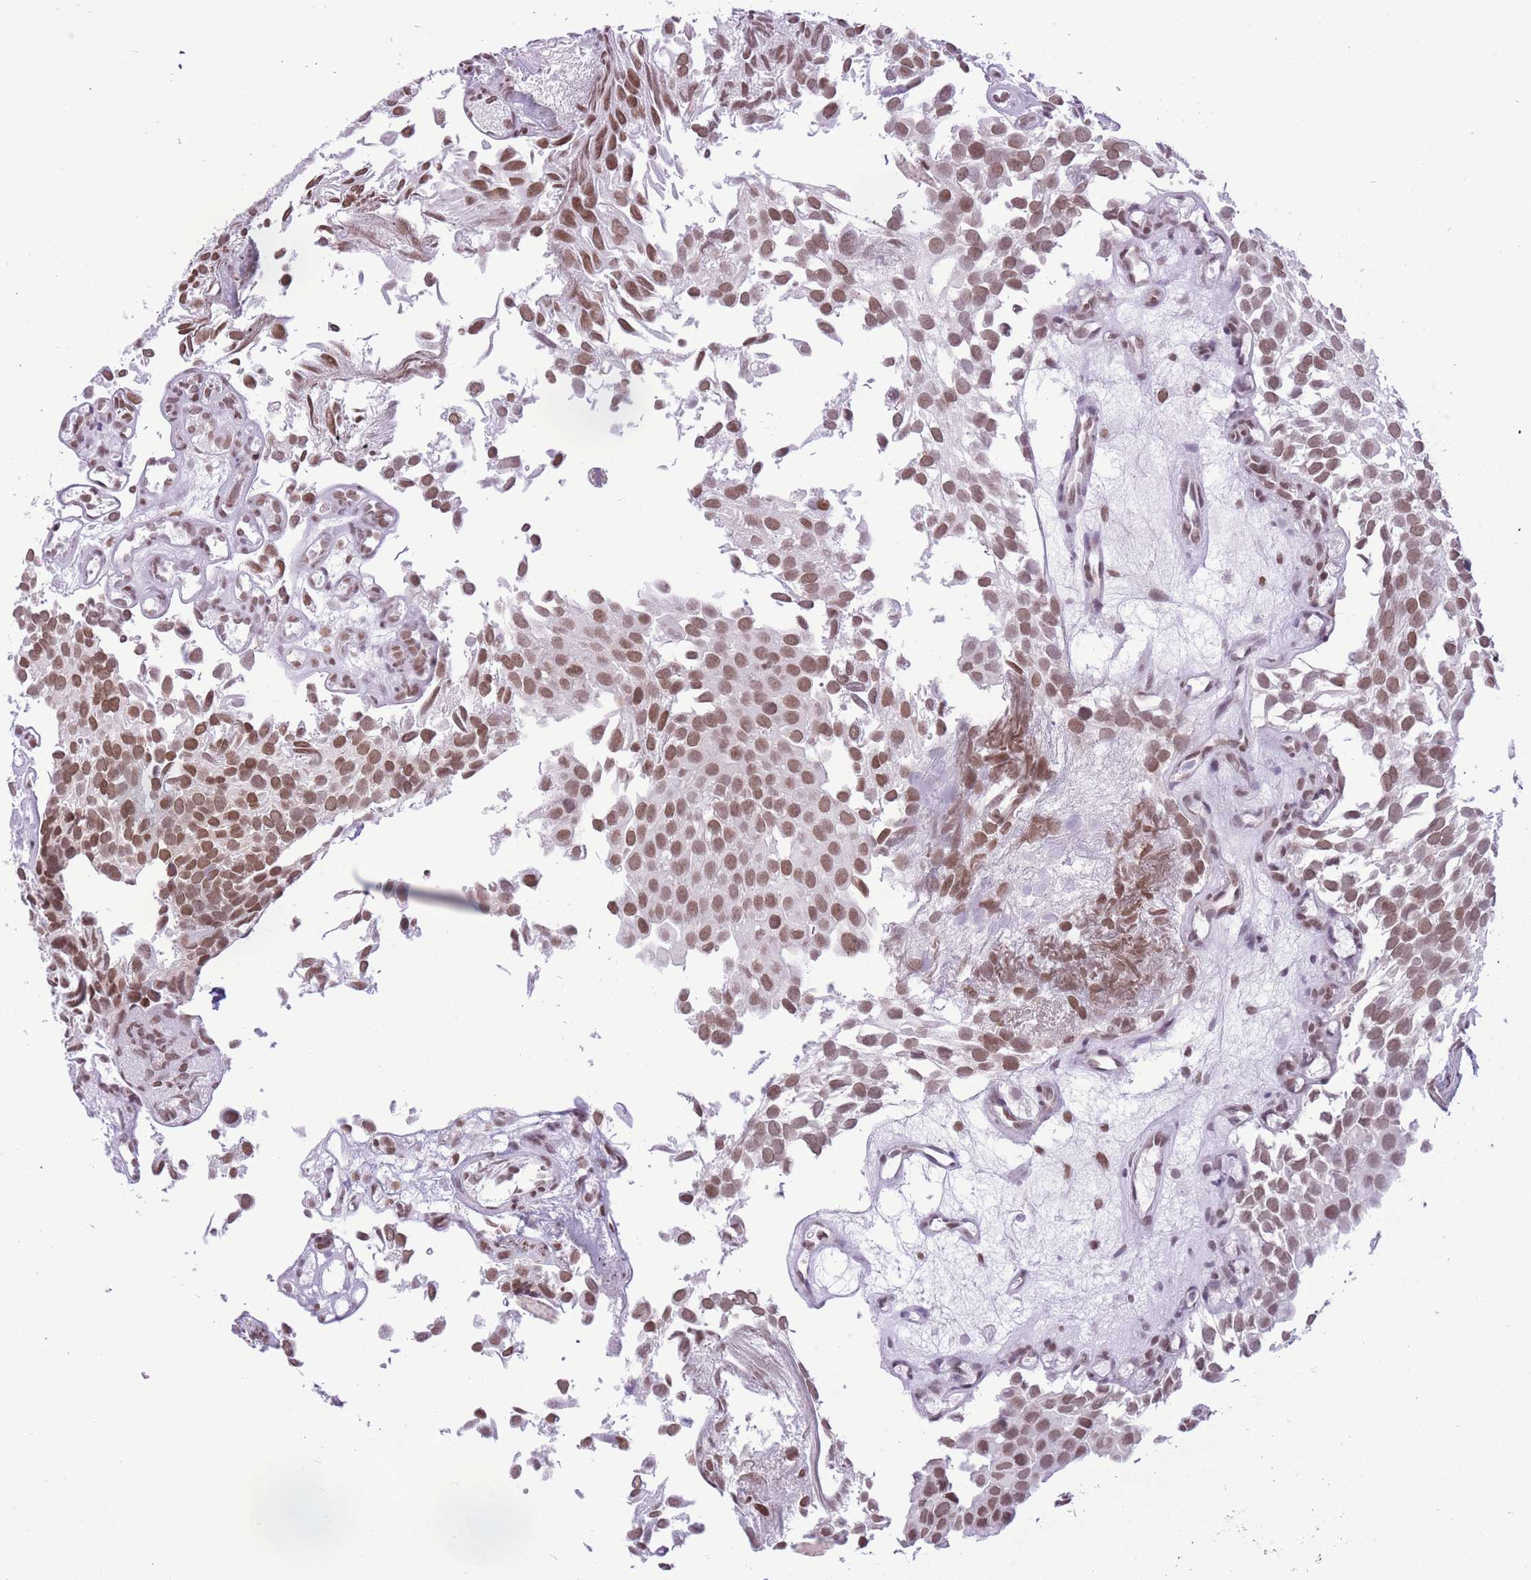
{"staining": {"intensity": "moderate", "quantity": ">75%", "location": "nuclear"}, "tissue": "urothelial cancer", "cell_type": "Tumor cells", "image_type": "cancer", "snomed": [{"axis": "morphology", "description": "Urothelial carcinoma, Low grade"}, {"axis": "topography", "description": "Urinary bladder"}], "caption": "IHC staining of urothelial cancer, which exhibits medium levels of moderate nuclear staining in about >75% of tumor cells indicating moderate nuclear protein staining. The staining was performed using DAB (3,3'-diaminobenzidine) (brown) for protein detection and nuclei were counterstained in hematoxylin (blue).", "gene": "ZBED5", "patient": {"sex": "male", "age": 88}}